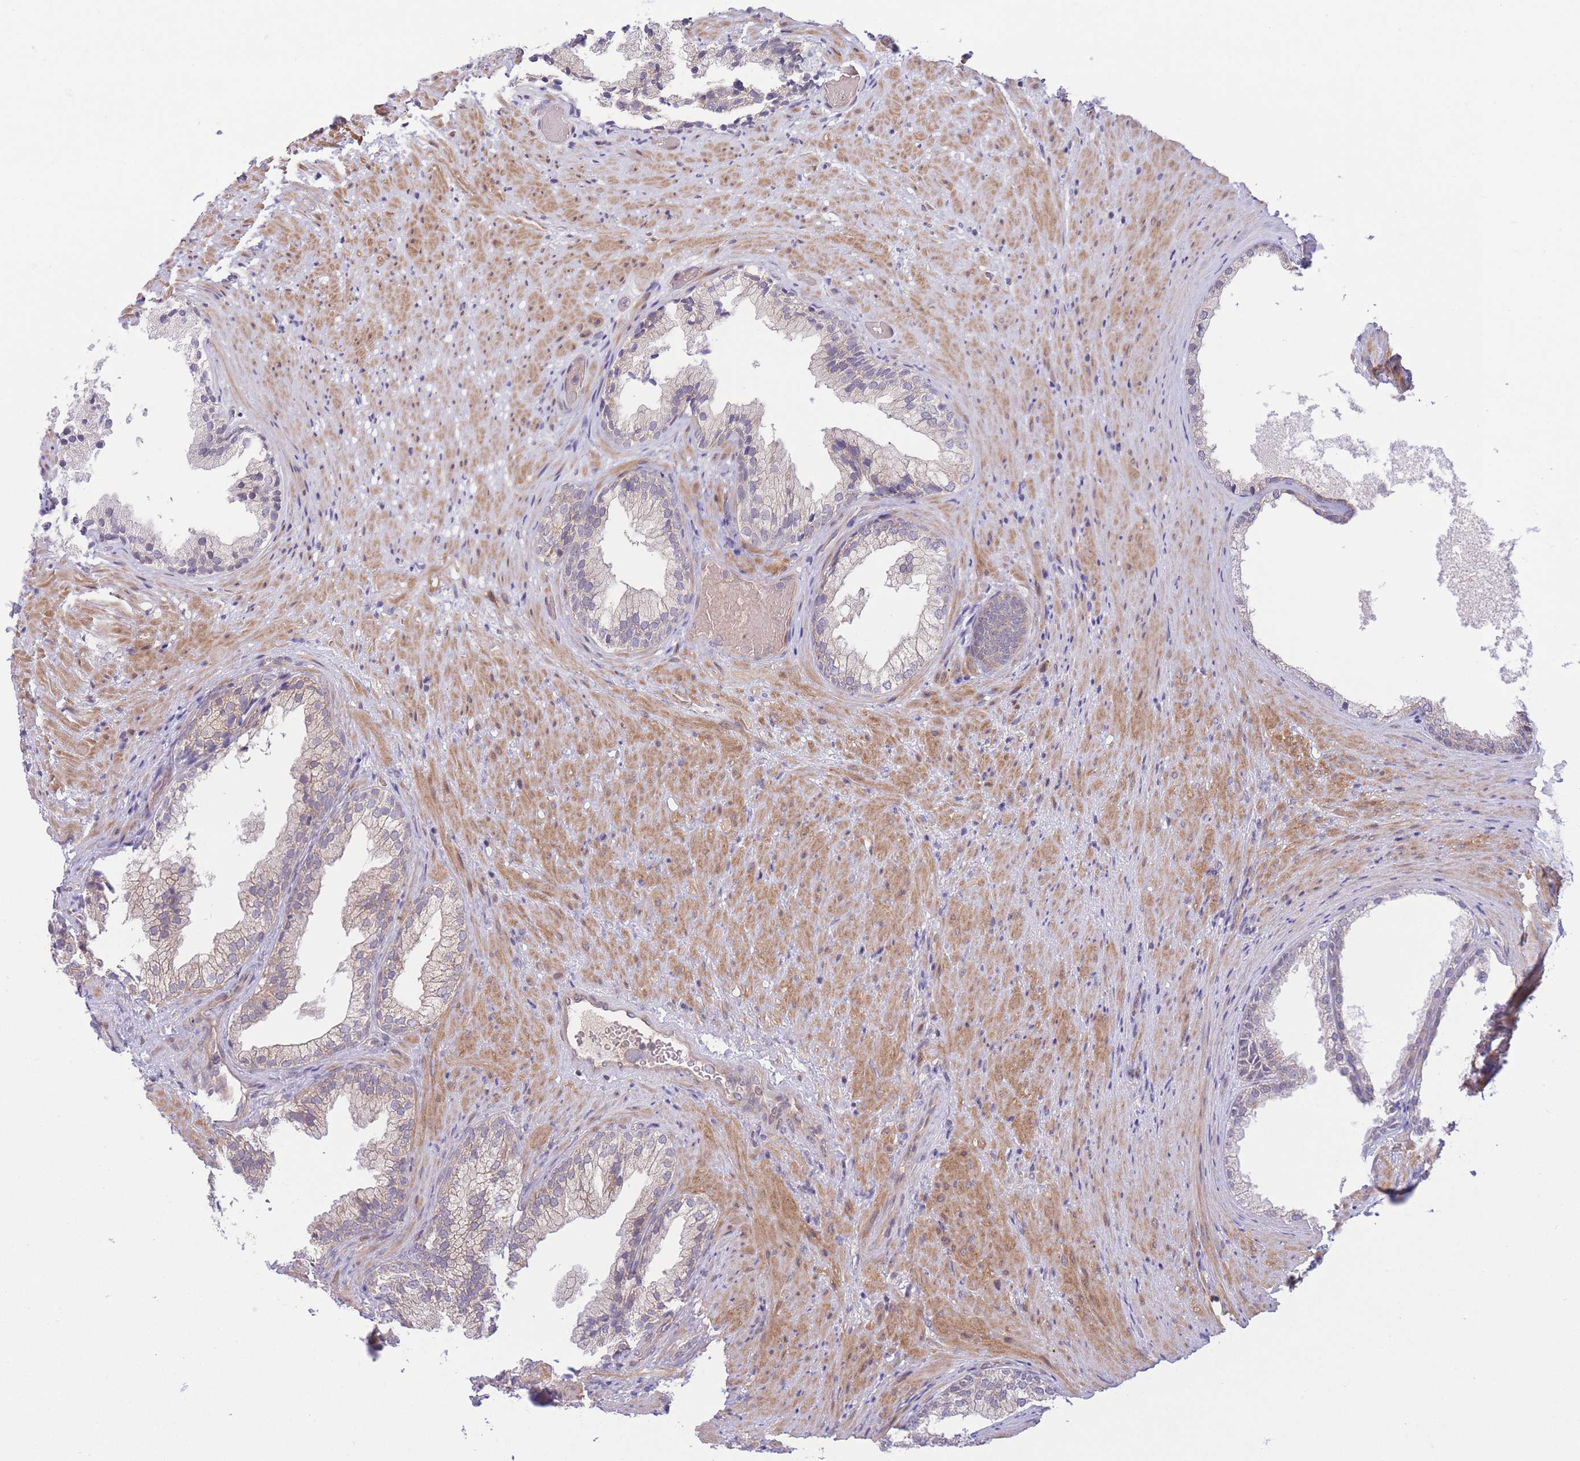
{"staining": {"intensity": "negative", "quantity": "none", "location": "none"}, "tissue": "prostate", "cell_type": "Glandular cells", "image_type": "normal", "snomed": [{"axis": "morphology", "description": "Normal tissue, NOS"}, {"axis": "topography", "description": "Prostate"}], "caption": "The image exhibits no significant positivity in glandular cells of prostate.", "gene": "CDC25B", "patient": {"sex": "male", "age": 76}}